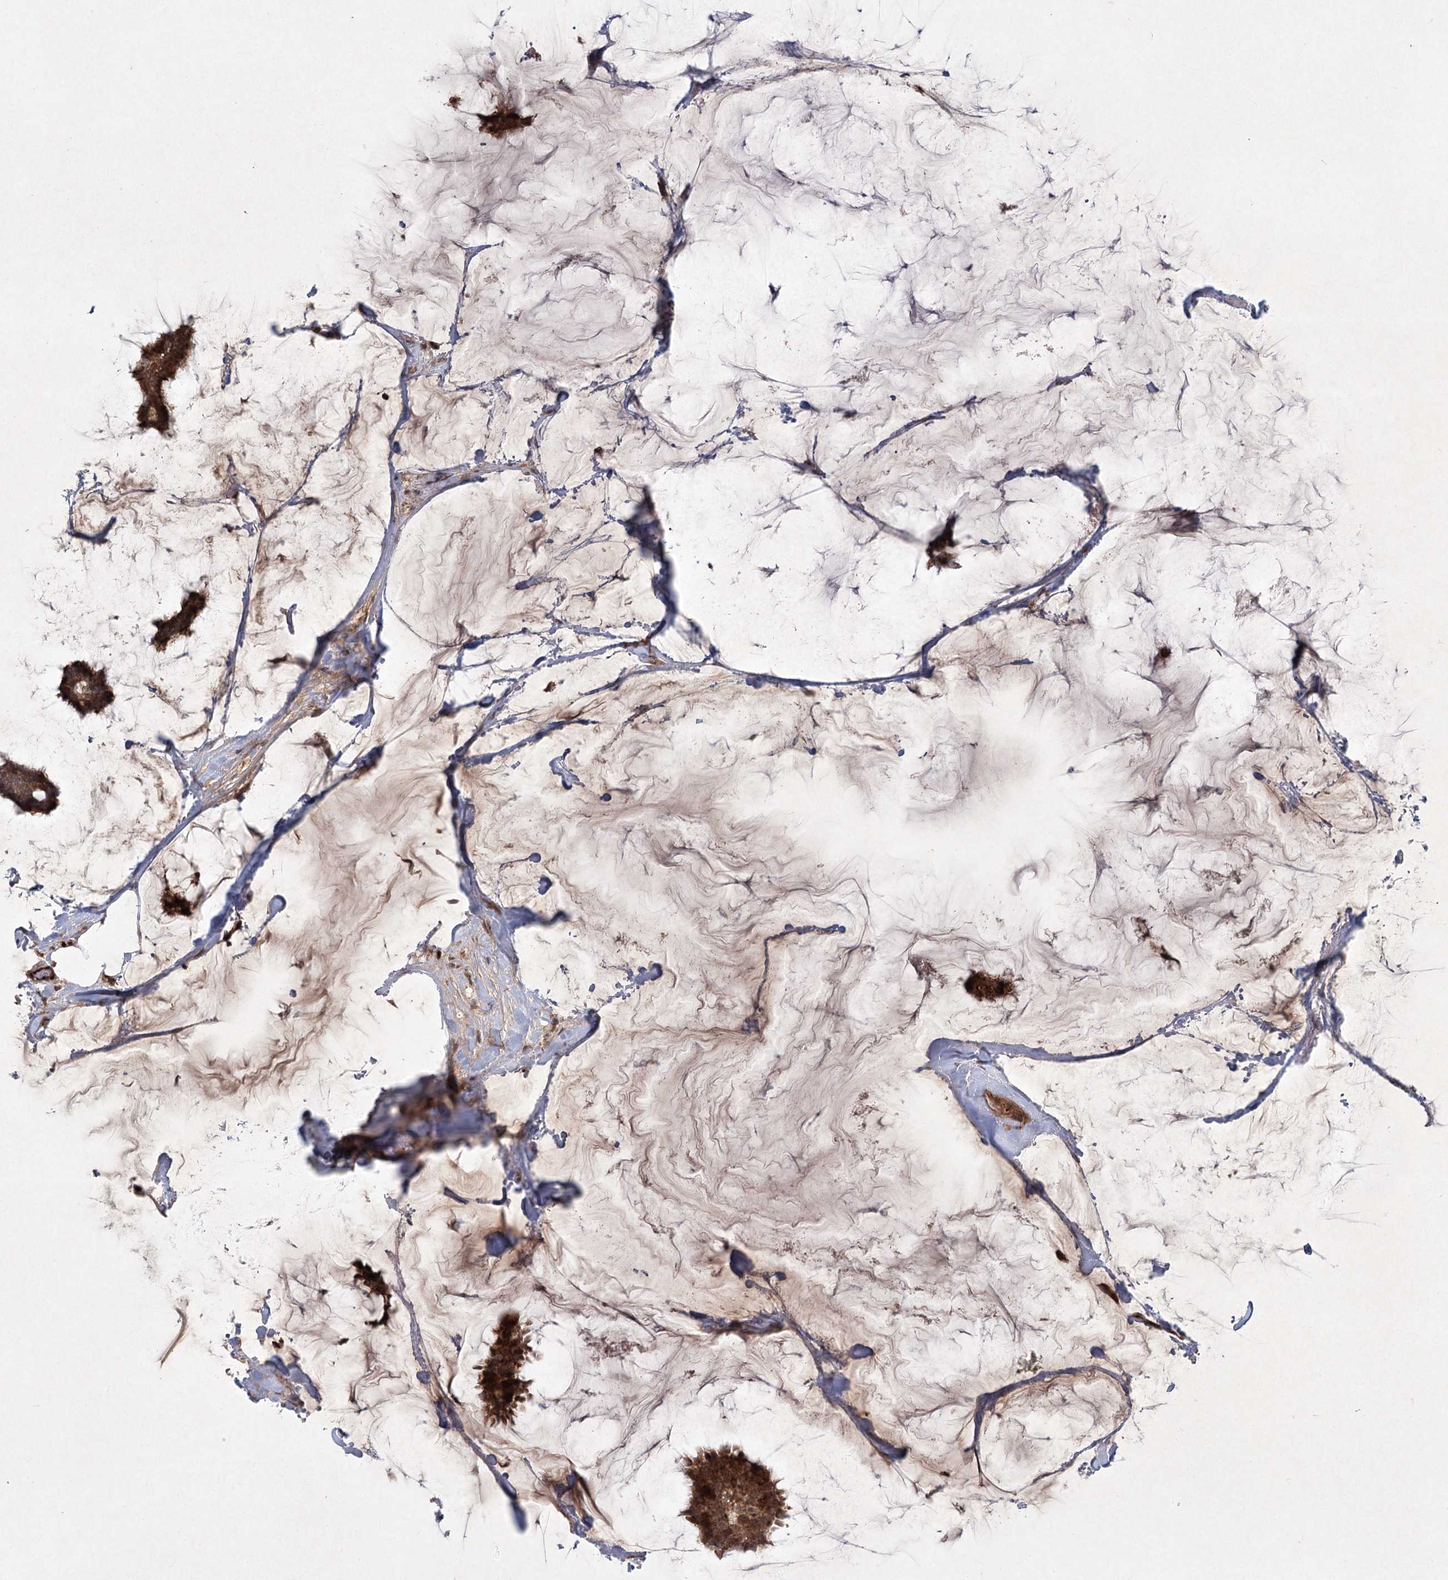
{"staining": {"intensity": "strong", "quantity": ">75%", "location": "cytoplasmic/membranous"}, "tissue": "breast cancer", "cell_type": "Tumor cells", "image_type": "cancer", "snomed": [{"axis": "morphology", "description": "Duct carcinoma"}, {"axis": "topography", "description": "Breast"}], "caption": "Immunohistochemistry (IHC) (DAB) staining of human breast cancer (invasive ductal carcinoma) demonstrates strong cytoplasmic/membranous protein expression in approximately >75% of tumor cells. The staining was performed using DAB, with brown indicating positive protein expression. Nuclei are stained blue with hematoxylin.", "gene": "ARHGAP31", "patient": {"sex": "female", "age": 93}}